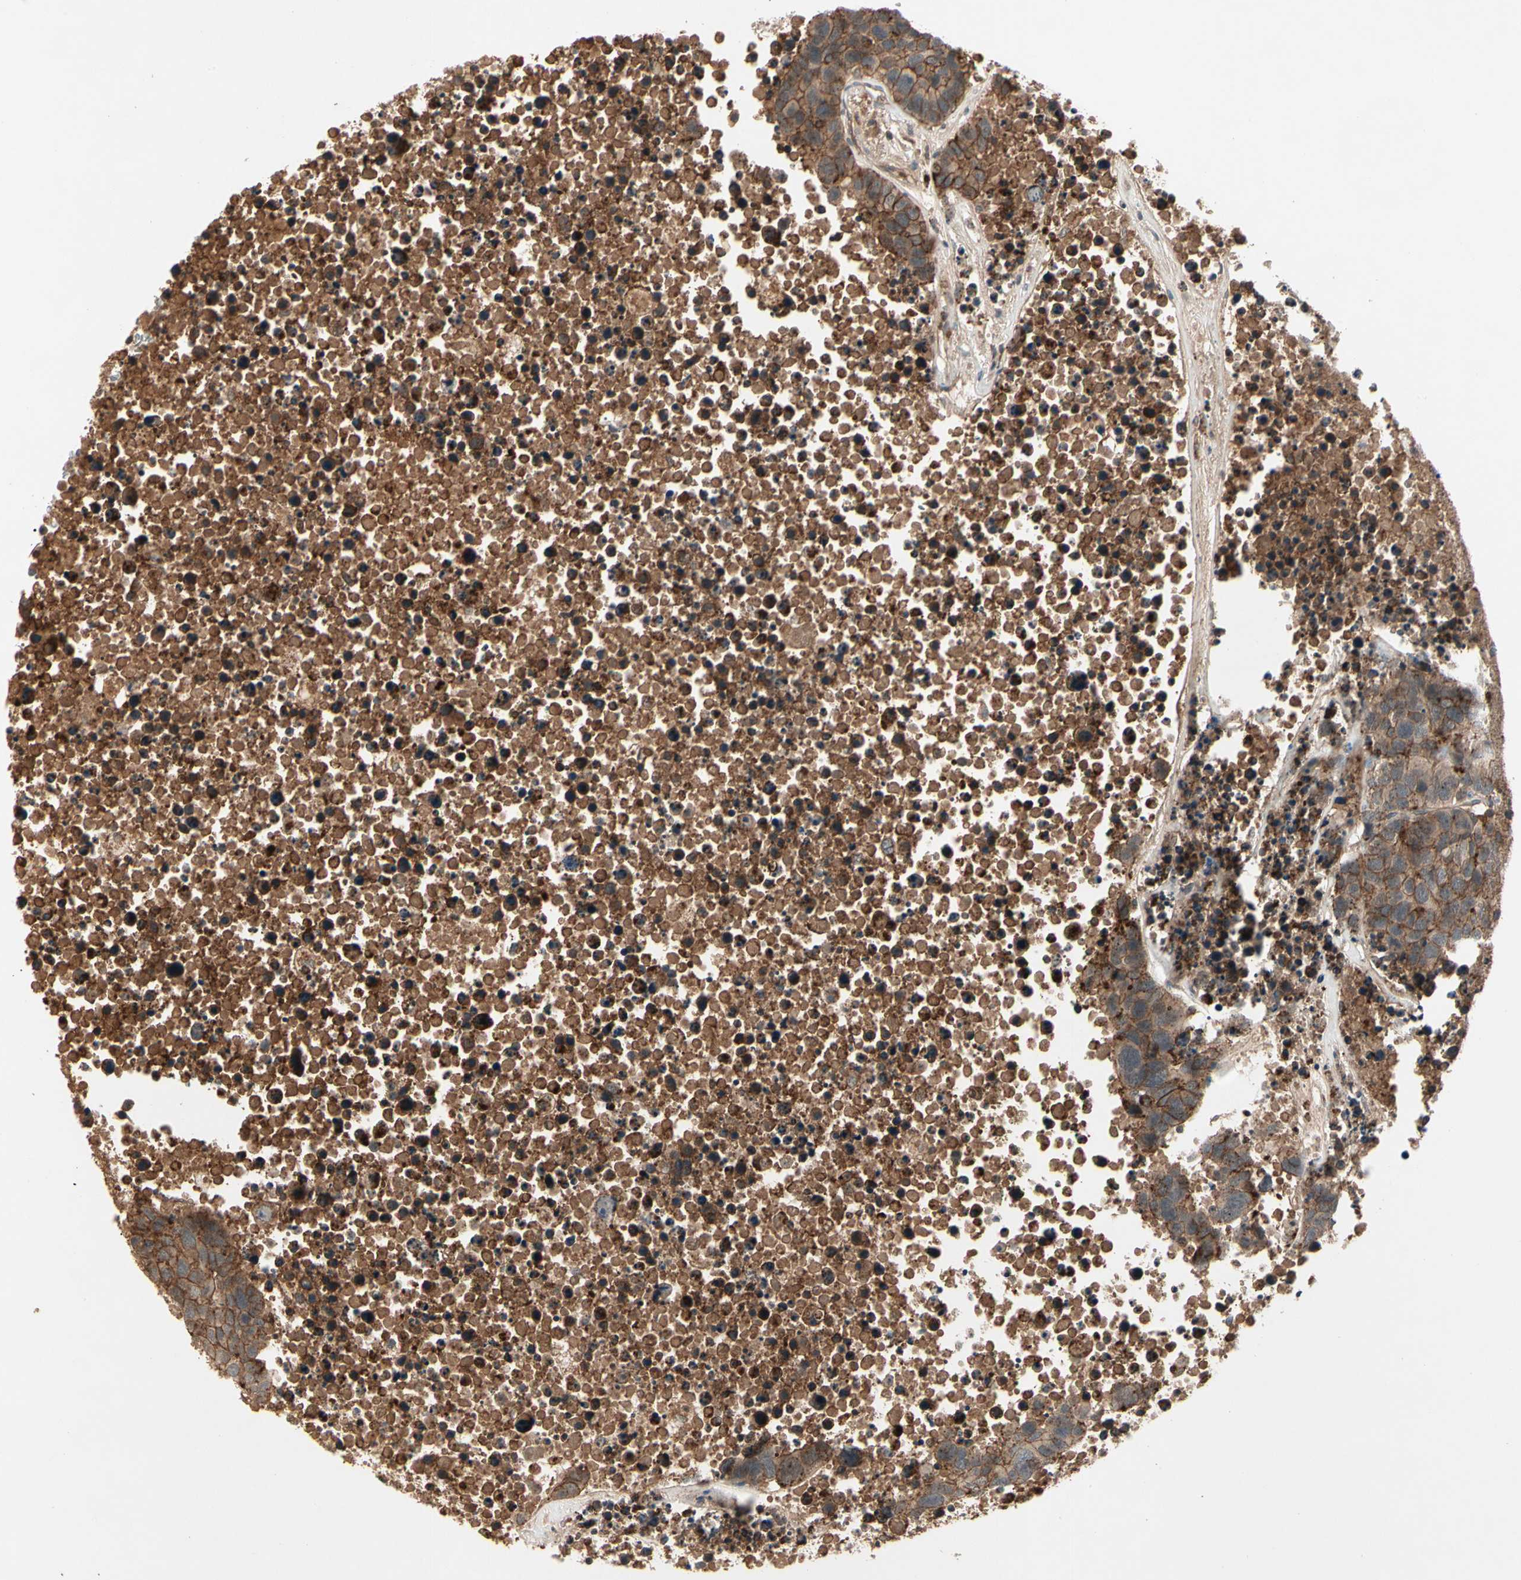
{"staining": {"intensity": "strong", "quantity": ">75%", "location": "cytoplasmic/membranous"}, "tissue": "carcinoid", "cell_type": "Tumor cells", "image_type": "cancer", "snomed": [{"axis": "morphology", "description": "Carcinoid, malignant, NOS"}, {"axis": "topography", "description": "Lung"}], "caption": "Protein expression analysis of human carcinoid reveals strong cytoplasmic/membranous staining in approximately >75% of tumor cells. (IHC, brightfield microscopy, high magnification).", "gene": "FLOT1", "patient": {"sex": "male", "age": 60}}